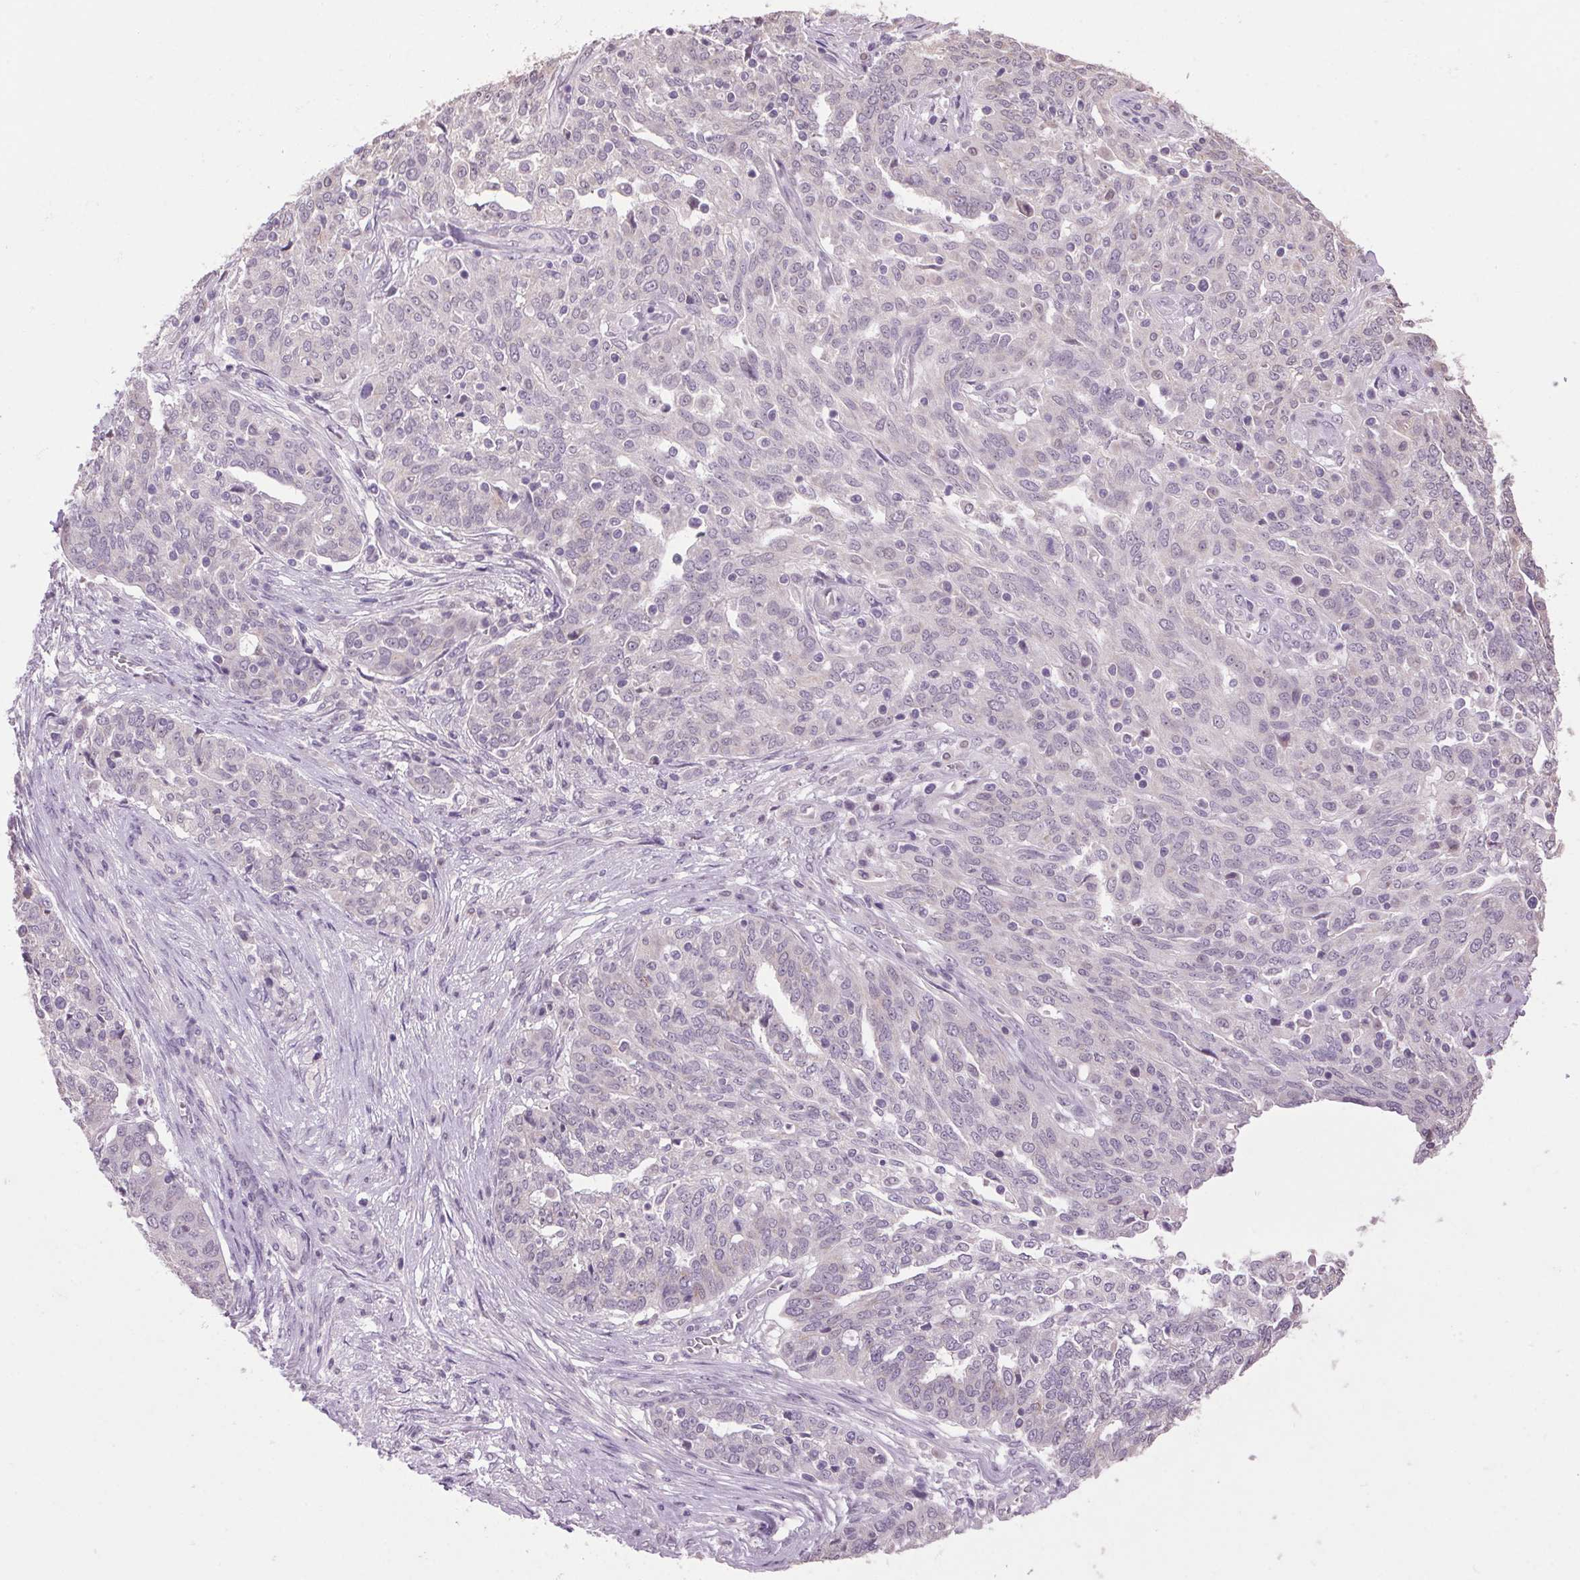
{"staining": {"intensity": "negative", "quantity": "none", "location": "none"}, "tissue": "ovarian cancer", "cell_type": "Tumor cells", "image_type": "cancer", "snomed": [{"axis": "morphology", "description": "Cystadenocarcinoma, serous, NOS"}, {"axis": "topography", "description": "Ovary"}], "caption": "High magnification brightfield microscopy of ovarian serous cystadenocarcinoma stained with DAB (3,3'-diaminobenzidine) (brown) and counterstained with hematoxylin (blue): tumor cells show no significant staining.", "gene": "VWA3B", "patient": {"sex": "female", "age": 67}}